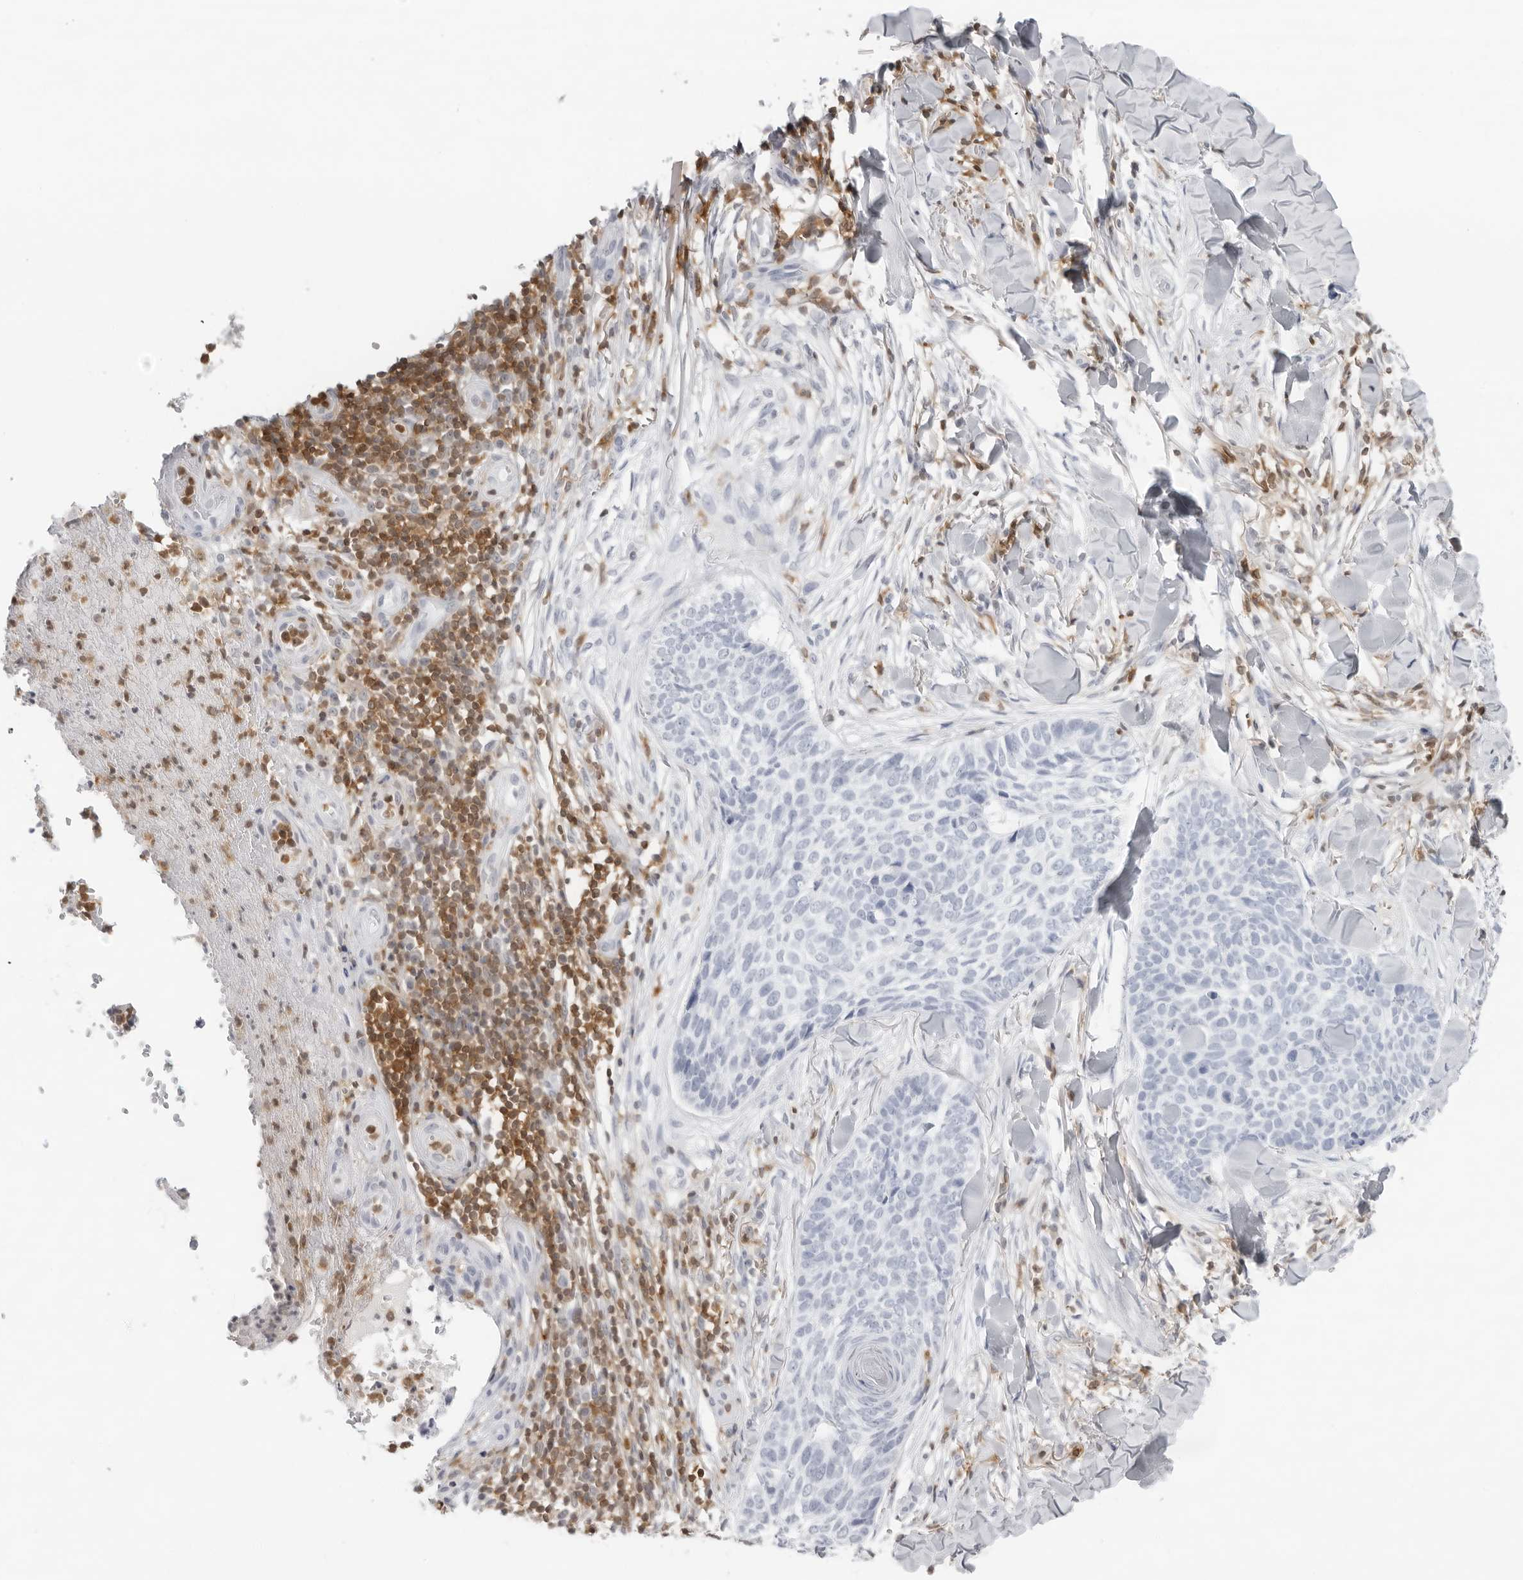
{"staining": {"intensity": "negative", "quantity": "none", "location": "none"}, "tissue": "skin cancer", "cell_type": "Tumor cells", "image_type": "cancer", "snomed": [{"axis": "morphology", "description": "Normal tissue, NOS"}, {"axis": "morphology", "description": "Basal cell carcinoma"}, {"axis": "topography", "description": "Skin"}], "caption": "This is an immunohistochemistry histopathology image of human basal cell carcinoma (skin). There is no staining in tumor cells.", "gene": "FMNL1", "patient": {"sex": "male", "age": 67}}